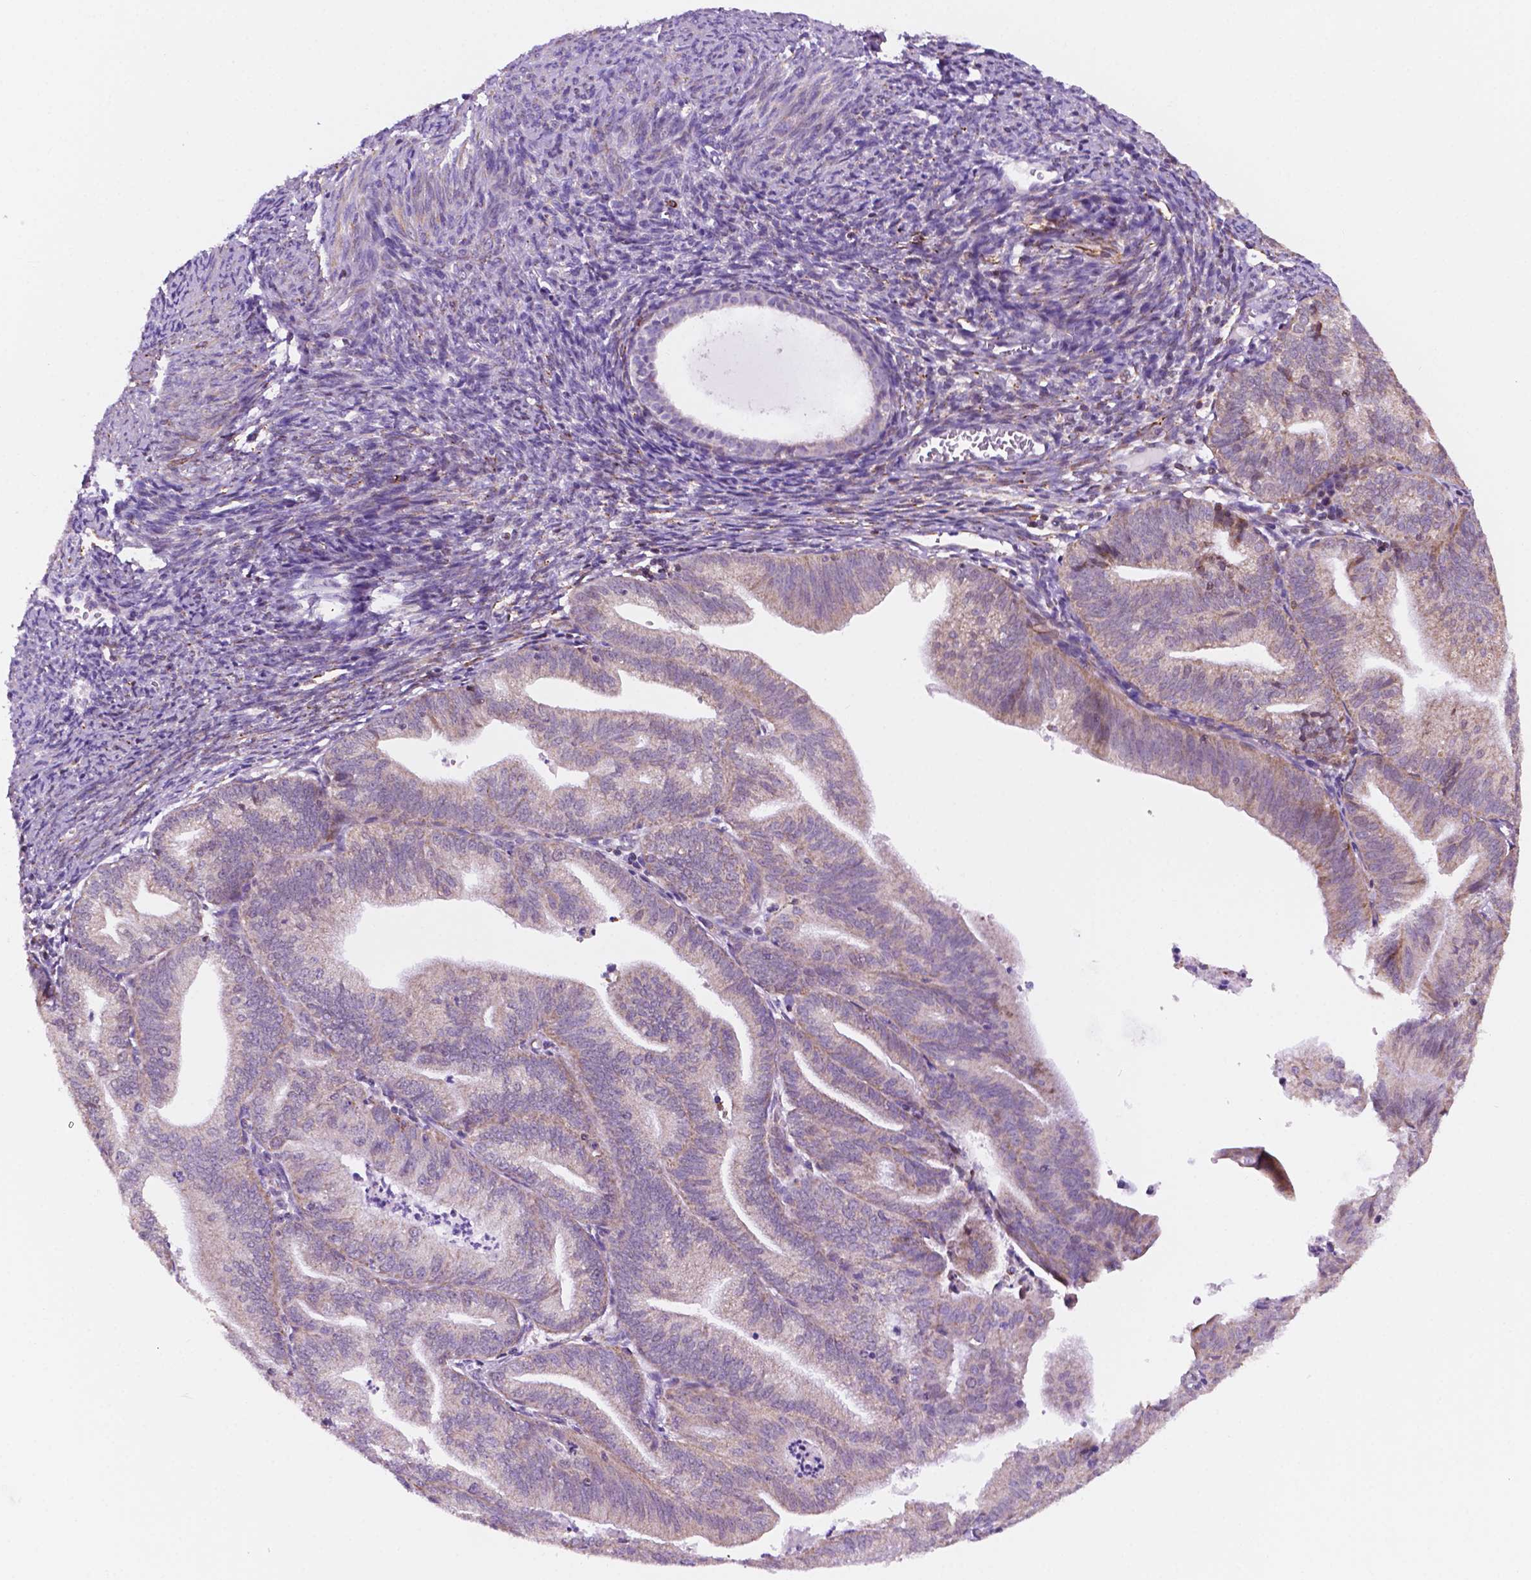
{"staining": {"intensity": "weak", "quantity": "25%-75%", "location": "cytoplasmic/membranous"}, "tissue": "endometrial cancer", "cell_type": "Tumor cells", "image_type": "cancer", "snomed": [{"axis": "morphology", "description": "Adenocarcinoma, NOS"}, {"axis": "topography", "description": "Endometrium"}], "caption": "DAB immunohistochemical staining of endometrial cancer exhibits weak cytoplasmic/membranous protein staining in about 25%-75% of tumor cells. The protein of interest is stained brown, and the nuclei are stained in blue (DAB (3,3'-diaminobenzidine) IHC with brightfield microscopy, high magnification).", "gene": "GEMIN4", "patient": {"sex": "female", "age": 70}}